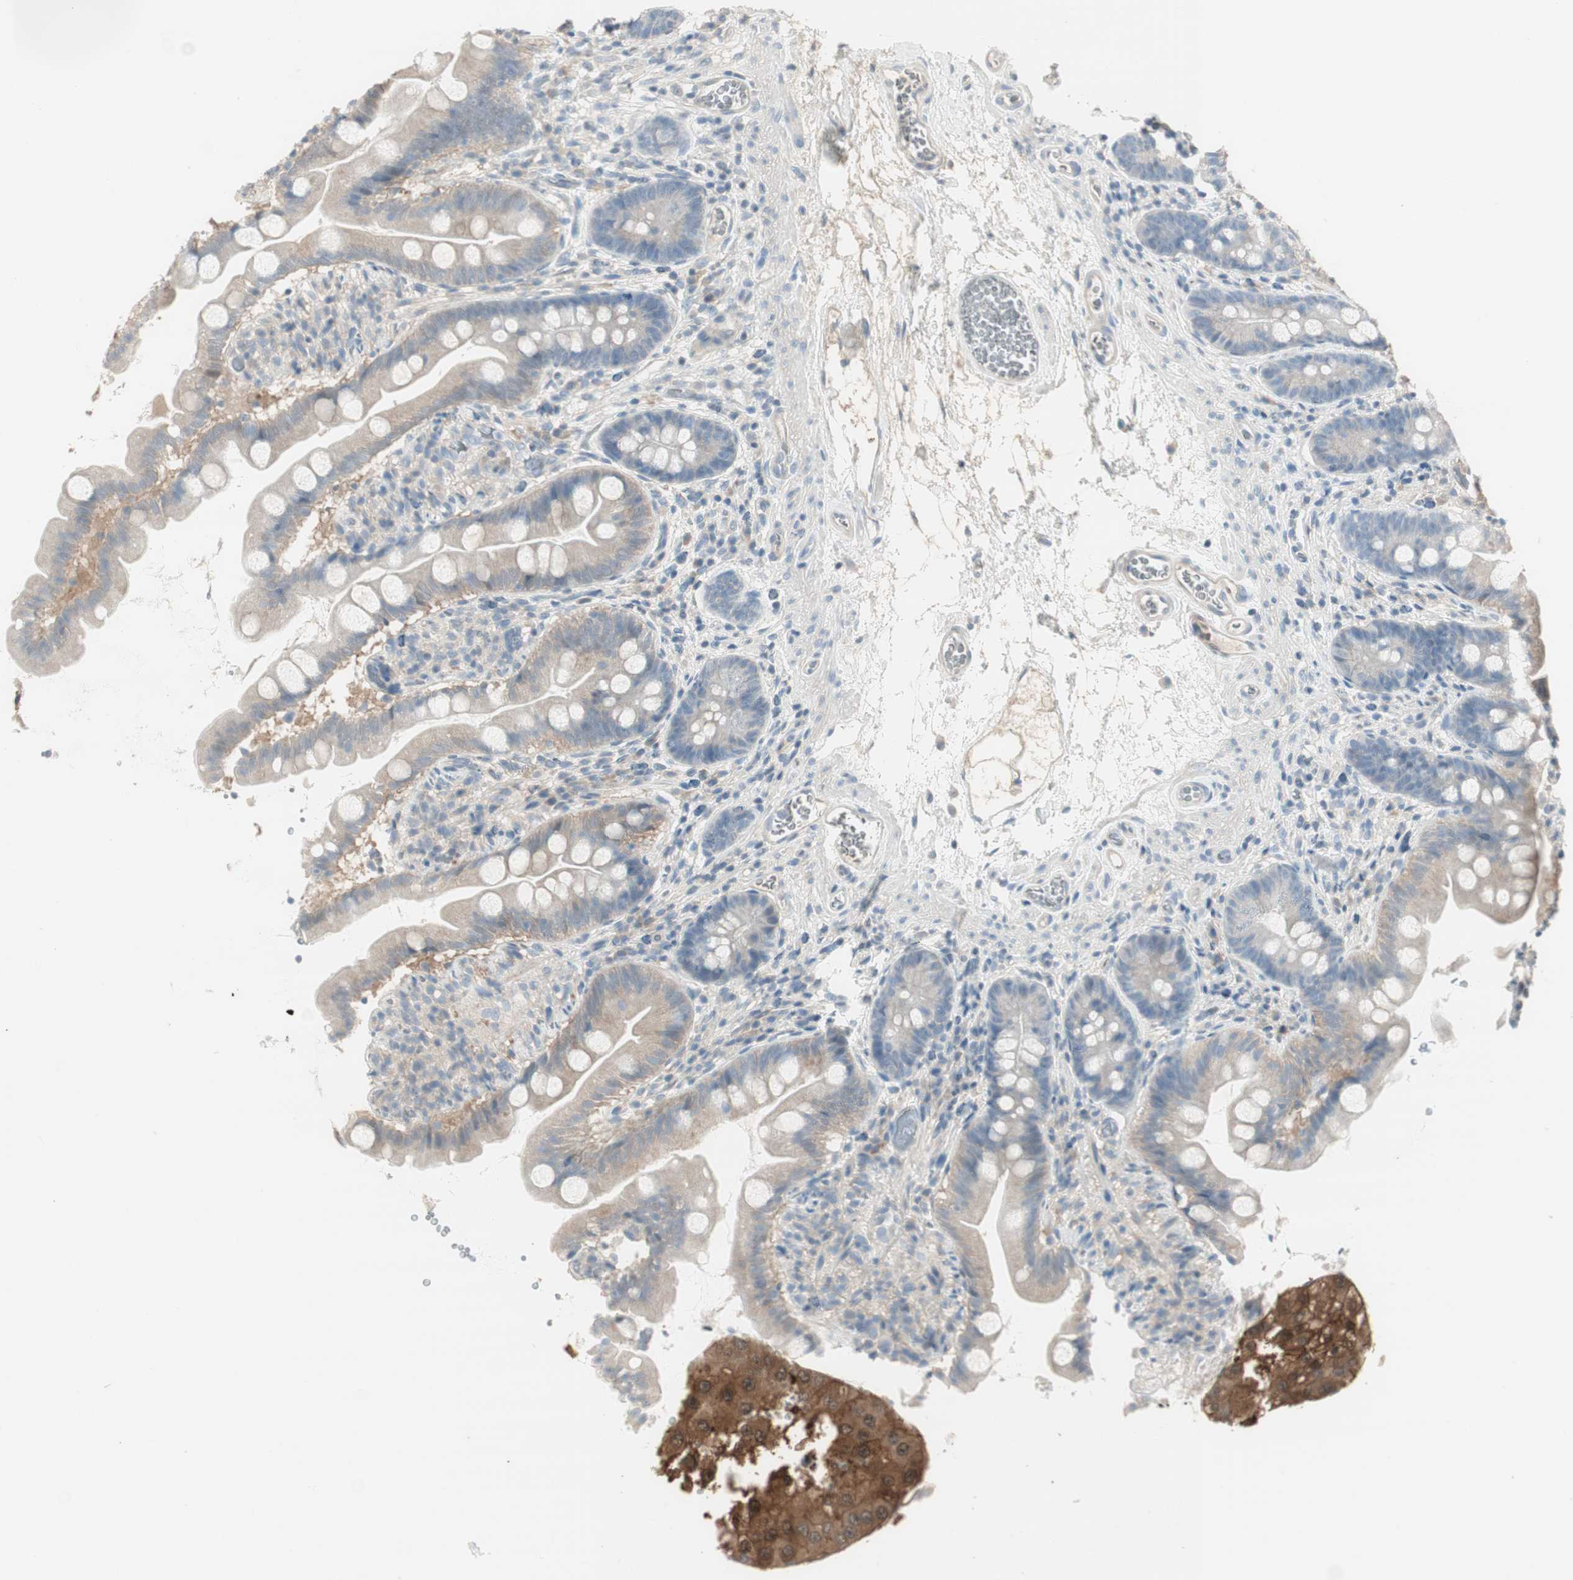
{"staining": {"intensity": "weak", "quantity": "25%-75%", "location": "cytoplasmic/membranous"}, "tissue": "small intestine", "cell_type": "Glandular cells", "image_type": "normal", "snomed": [{"axis": "morphology", "description": "Normal tissue, NOS"}, {"axis": "topography", "description": "Small intestine"}], "caption": "Protein expression analysis of normal human small intestine reveals weak cytoplasmic/membranous expression in approximately 25%-75% of glandular cells.", "gene": "EVA1A", "patient": {"sex": "female", "age": 56}}